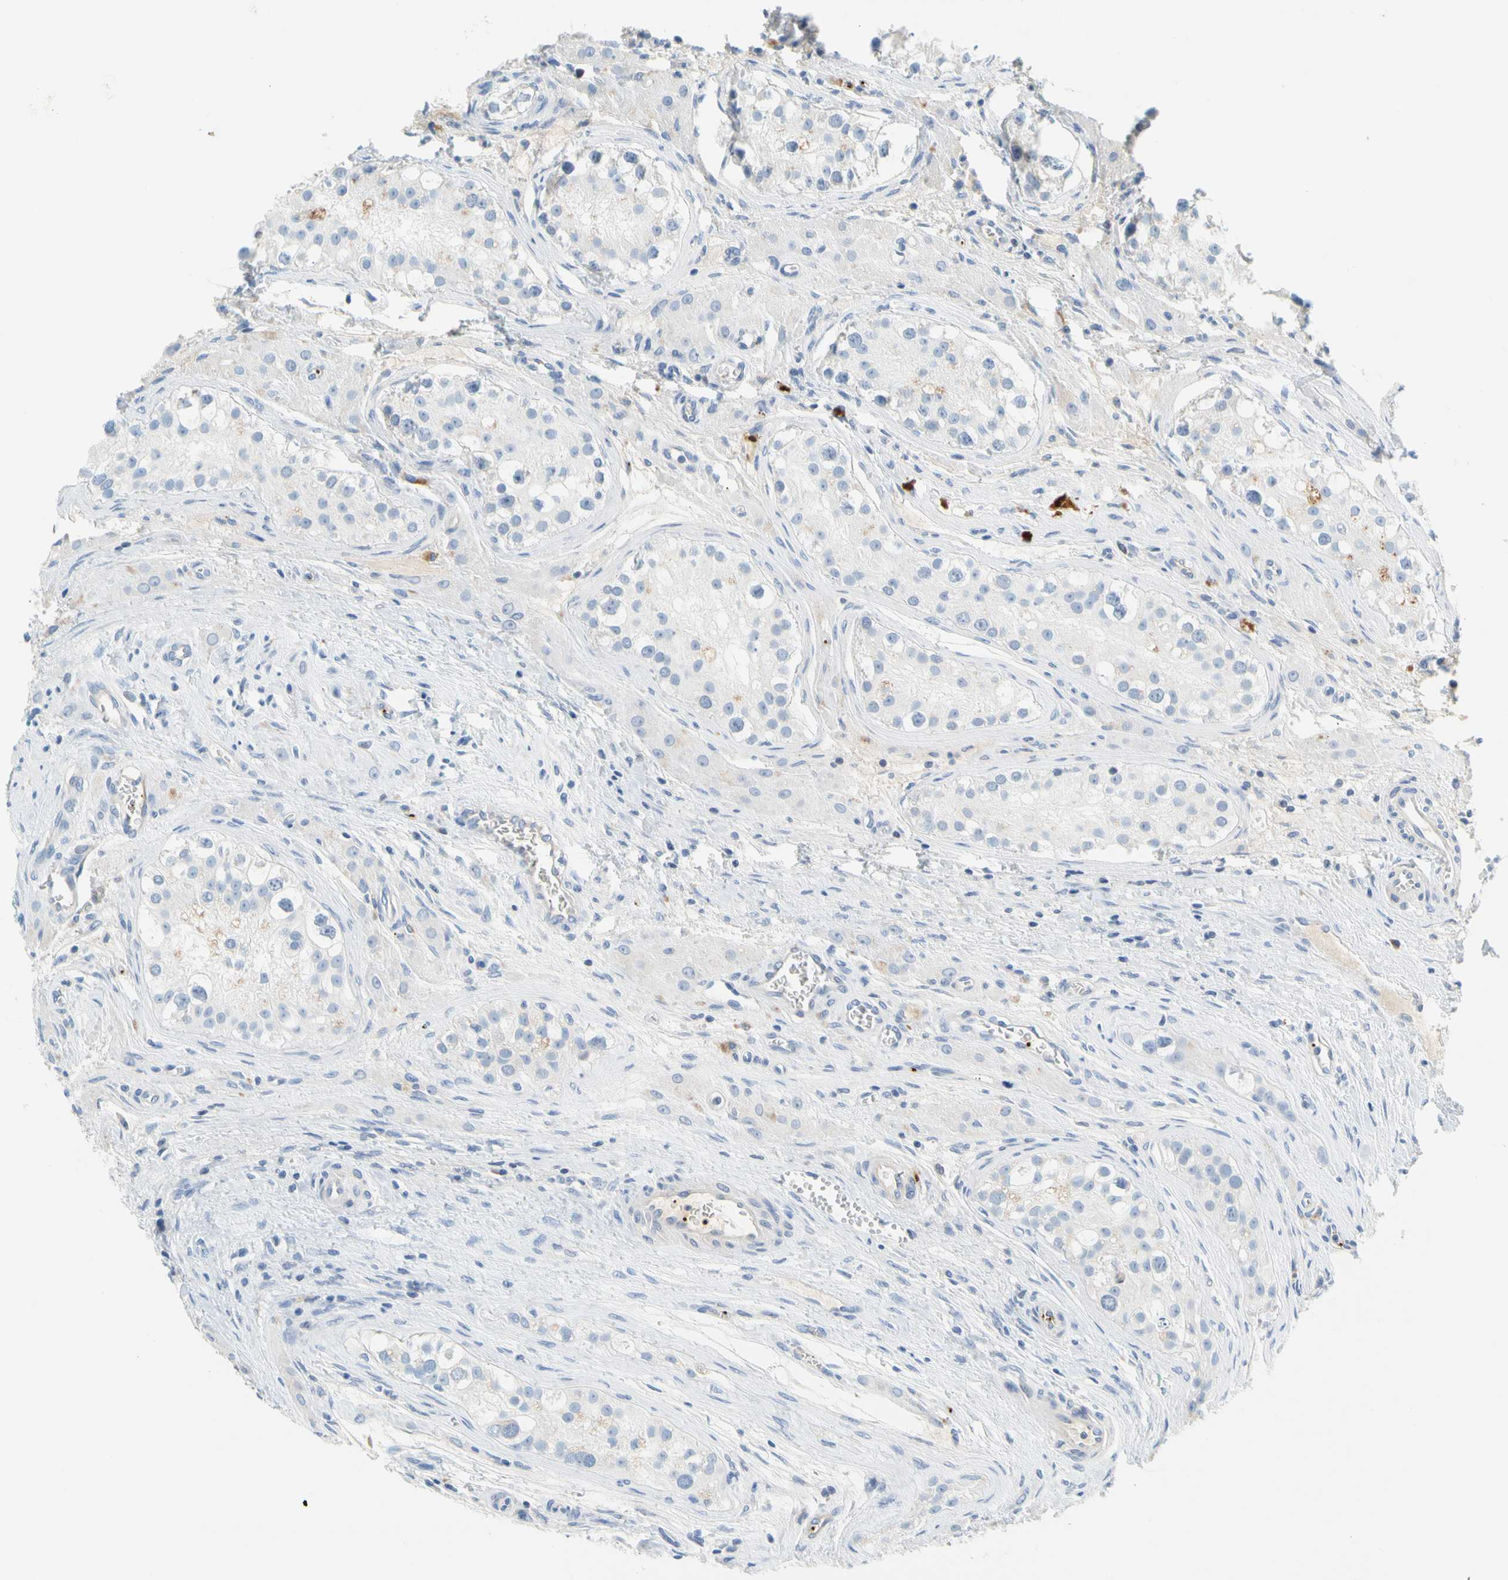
{"staining": {"intensity": "negative", "quantity": "none", "location": "none"}, "tissue": "testis cancer", "cell_type": "Tumor cells", "image_type": "cancer", "snomed": [{"axis": "morphology", "description": "Carcinoma, Embryonal, NOS"}, {"axis": "topography", "description": "Testis"}], "caption": "This photomicrograph is of testis cancer (embryonal carcinoma) stained with IHC to label a protein in brown with the nuclei are counter-stained blue. There is no positivity in tumor cells. The staining was performed using DAB to visualize the protein expression in brown, while the nuclei were stained in blue with hematoxylin (Magnification: 20x).", "gene": "PPBP", "patient": {"sex": "male", "age": 28}}